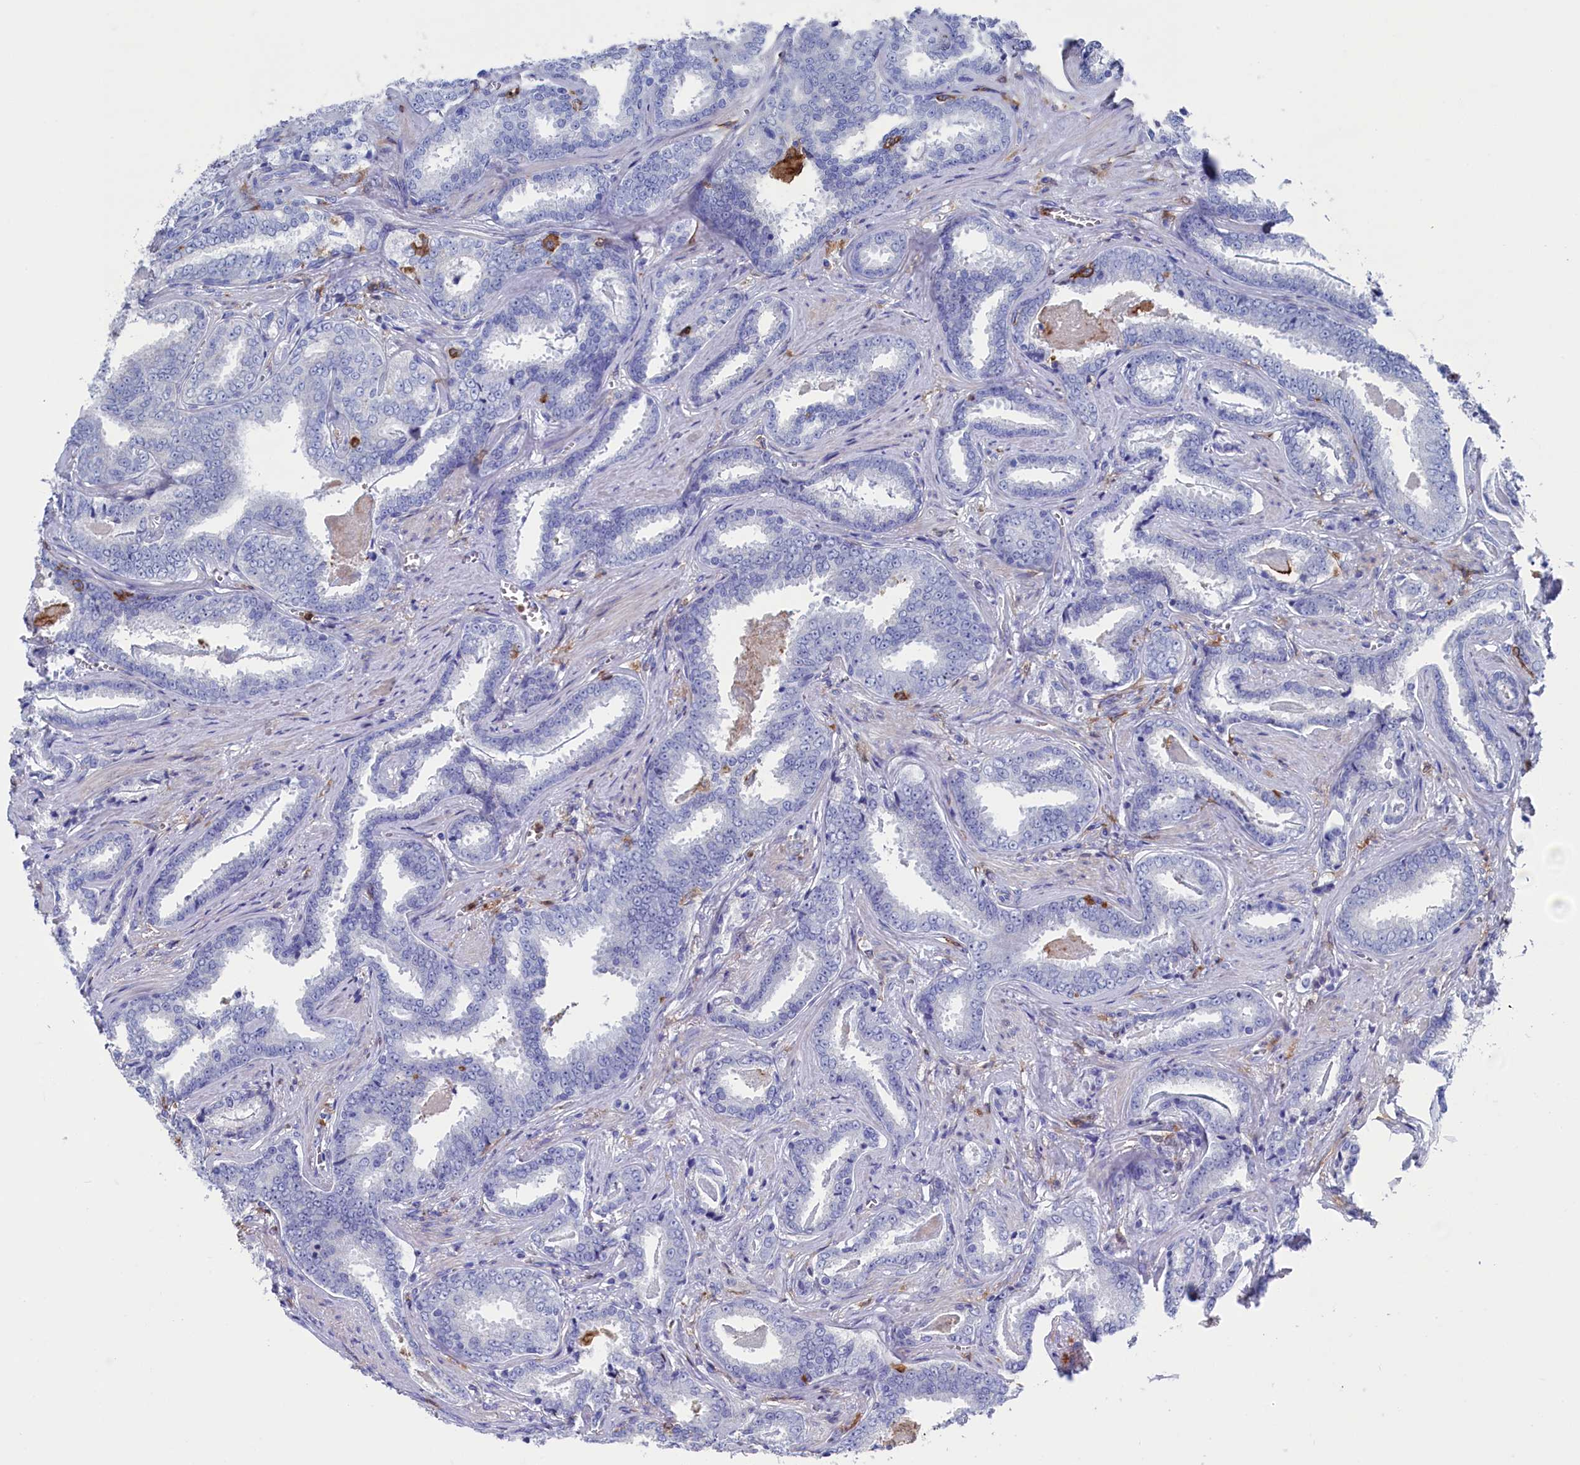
{"staining": {"intensity": "negative", "quantity": "none", "location": "none"}, "tissue": "prostate cancer", "cell_type": "Tumor cells", "image_type": "cancer", "snomed": [{"axis": "morphology", "description": "Adenocarcinoma, High grade"}, {"axis": "topography", "description": "Prostate"}], "caption": "Prostate cancer was stained to show a protein in brown. There is no significant staining in tumor cells.", "gene": "TYROBP", "patient": {"sex": "male", "age": 67}}